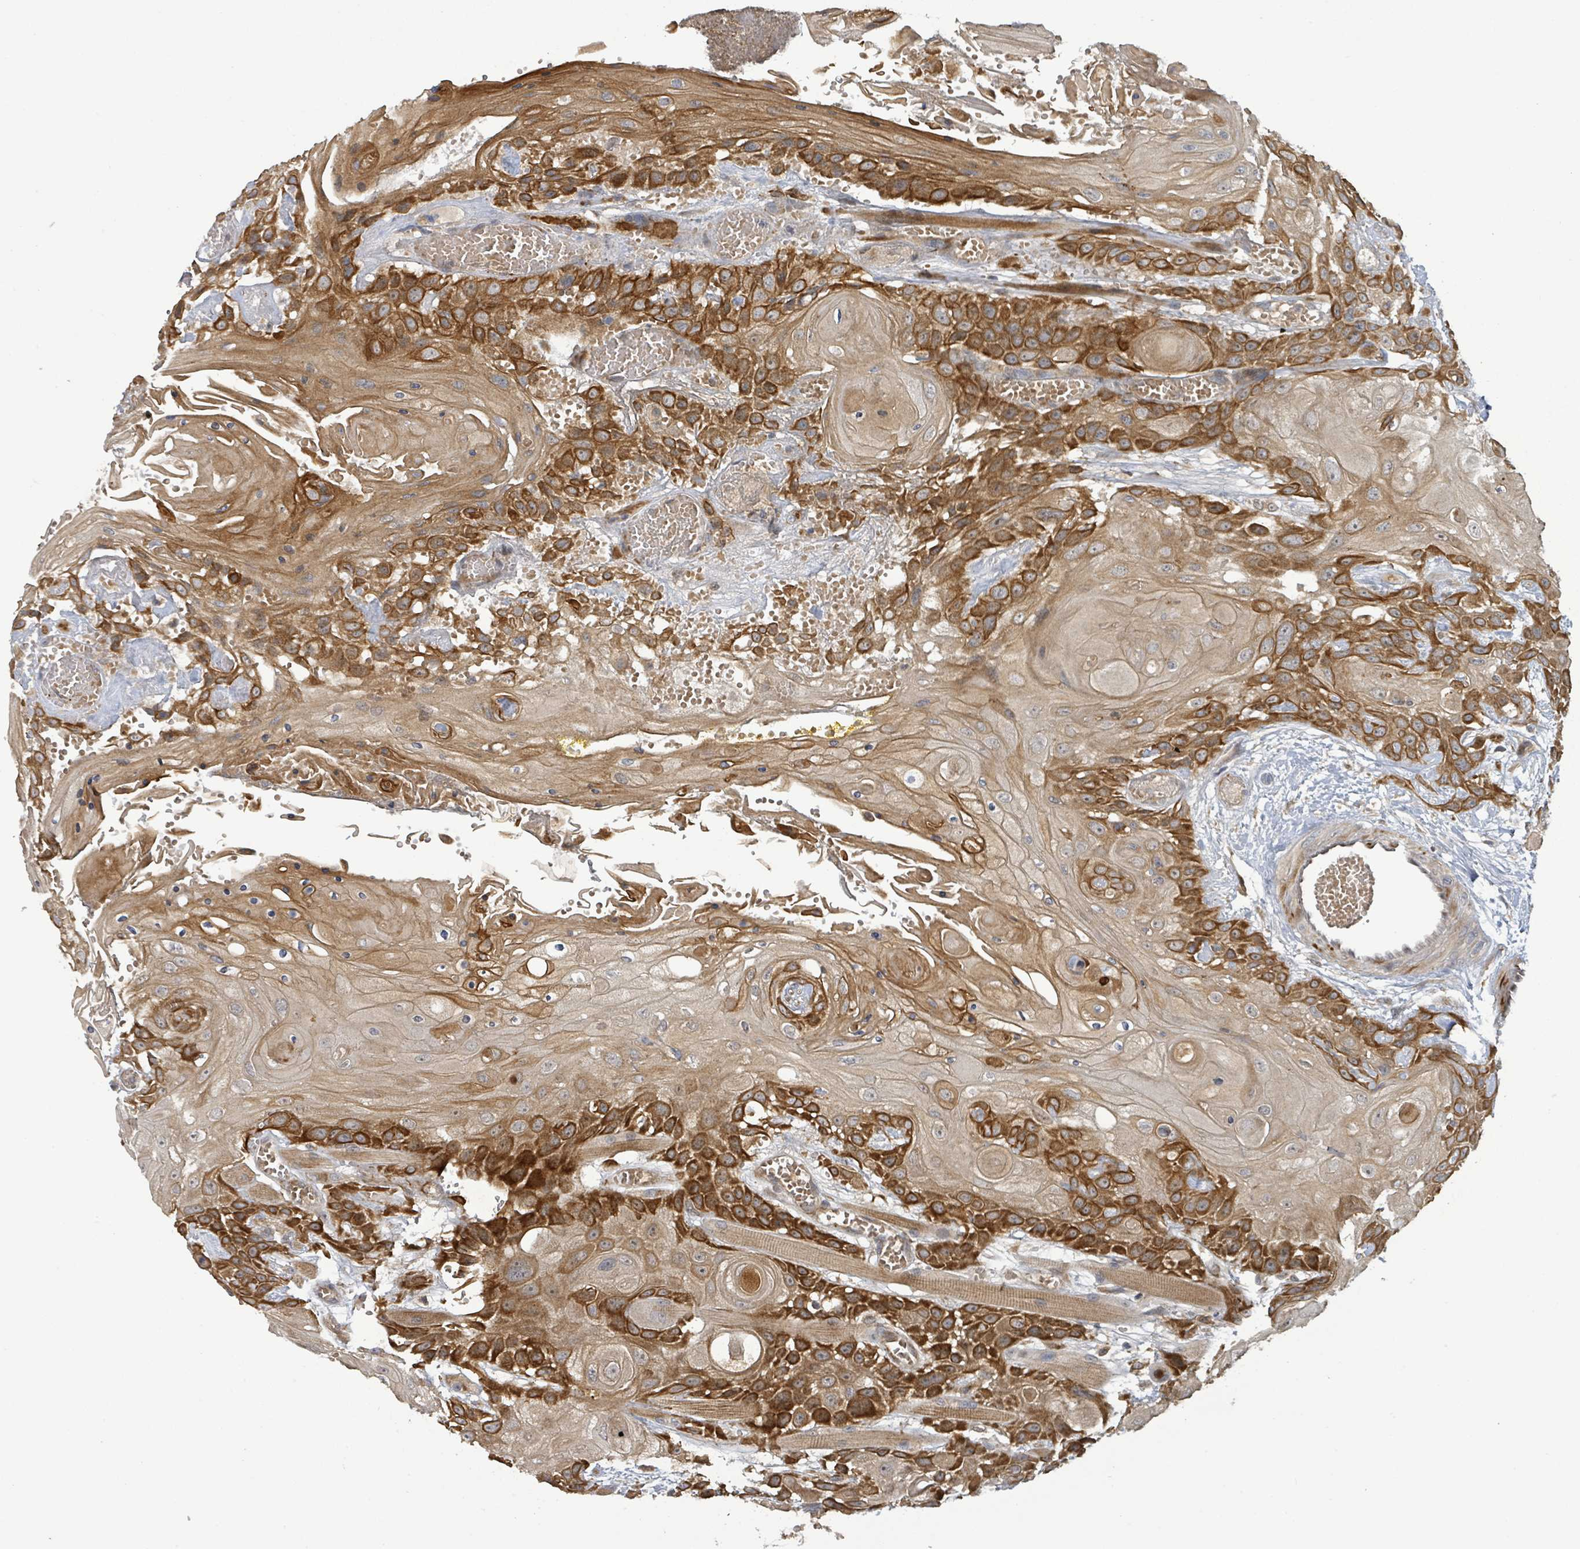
{"staining": {"intensity": "strong", "quantity": "25%-75%", "location": "cytoplasmic/membranous"}, "tissue": "head and neck cancer", "cell_type": "Tumor cells", "image_type": "cancer", "snomed": [{"axis": "morphology", "description": "Squamous cell carcinoma, NOS"}, {"axis": "topography", "description": "Head-Neck"}], "caption": "Head and neck cancer stained with a protein marker displays strong staining in tumor cells.", "gene": "ITGA11", "patient": {"sex": "female", "age": 43}}